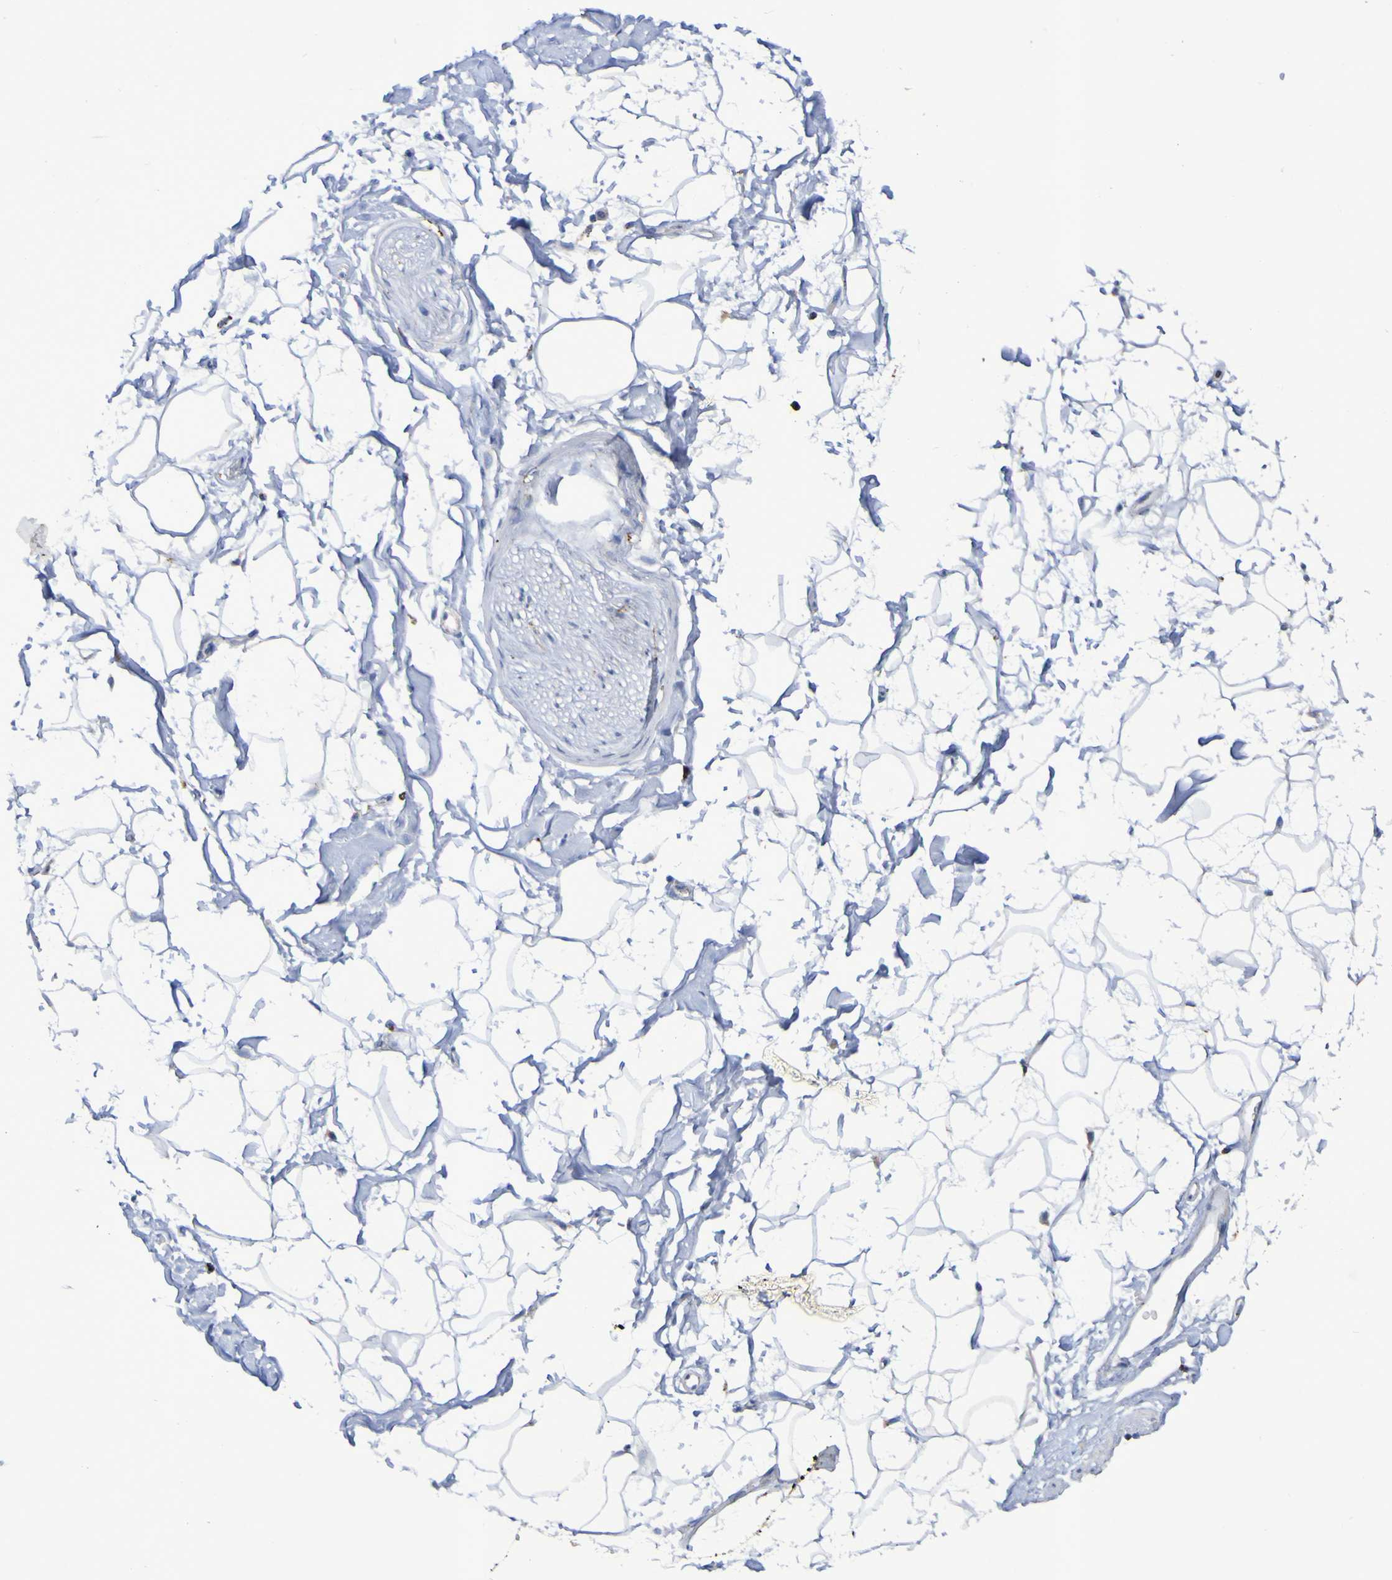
{"staining": {"intensity": "negative", "quantity": "none", "location": "none"}, "tissue": "adipose tissue", "cell_type": "Adipocytes", "image_type": "normal", "snomed": [{"axis": "morphology", "description": "Normal tissue, NOS"}, {"axis": "topography", "description": "Soft tissue"}], "caption": "This is an immunohistochemistry histopathology image of benign human adipose tissue. There is no expression in adipocytes.", "gene": "TPH1", "patient": {"sex": "male", "age": 72}}